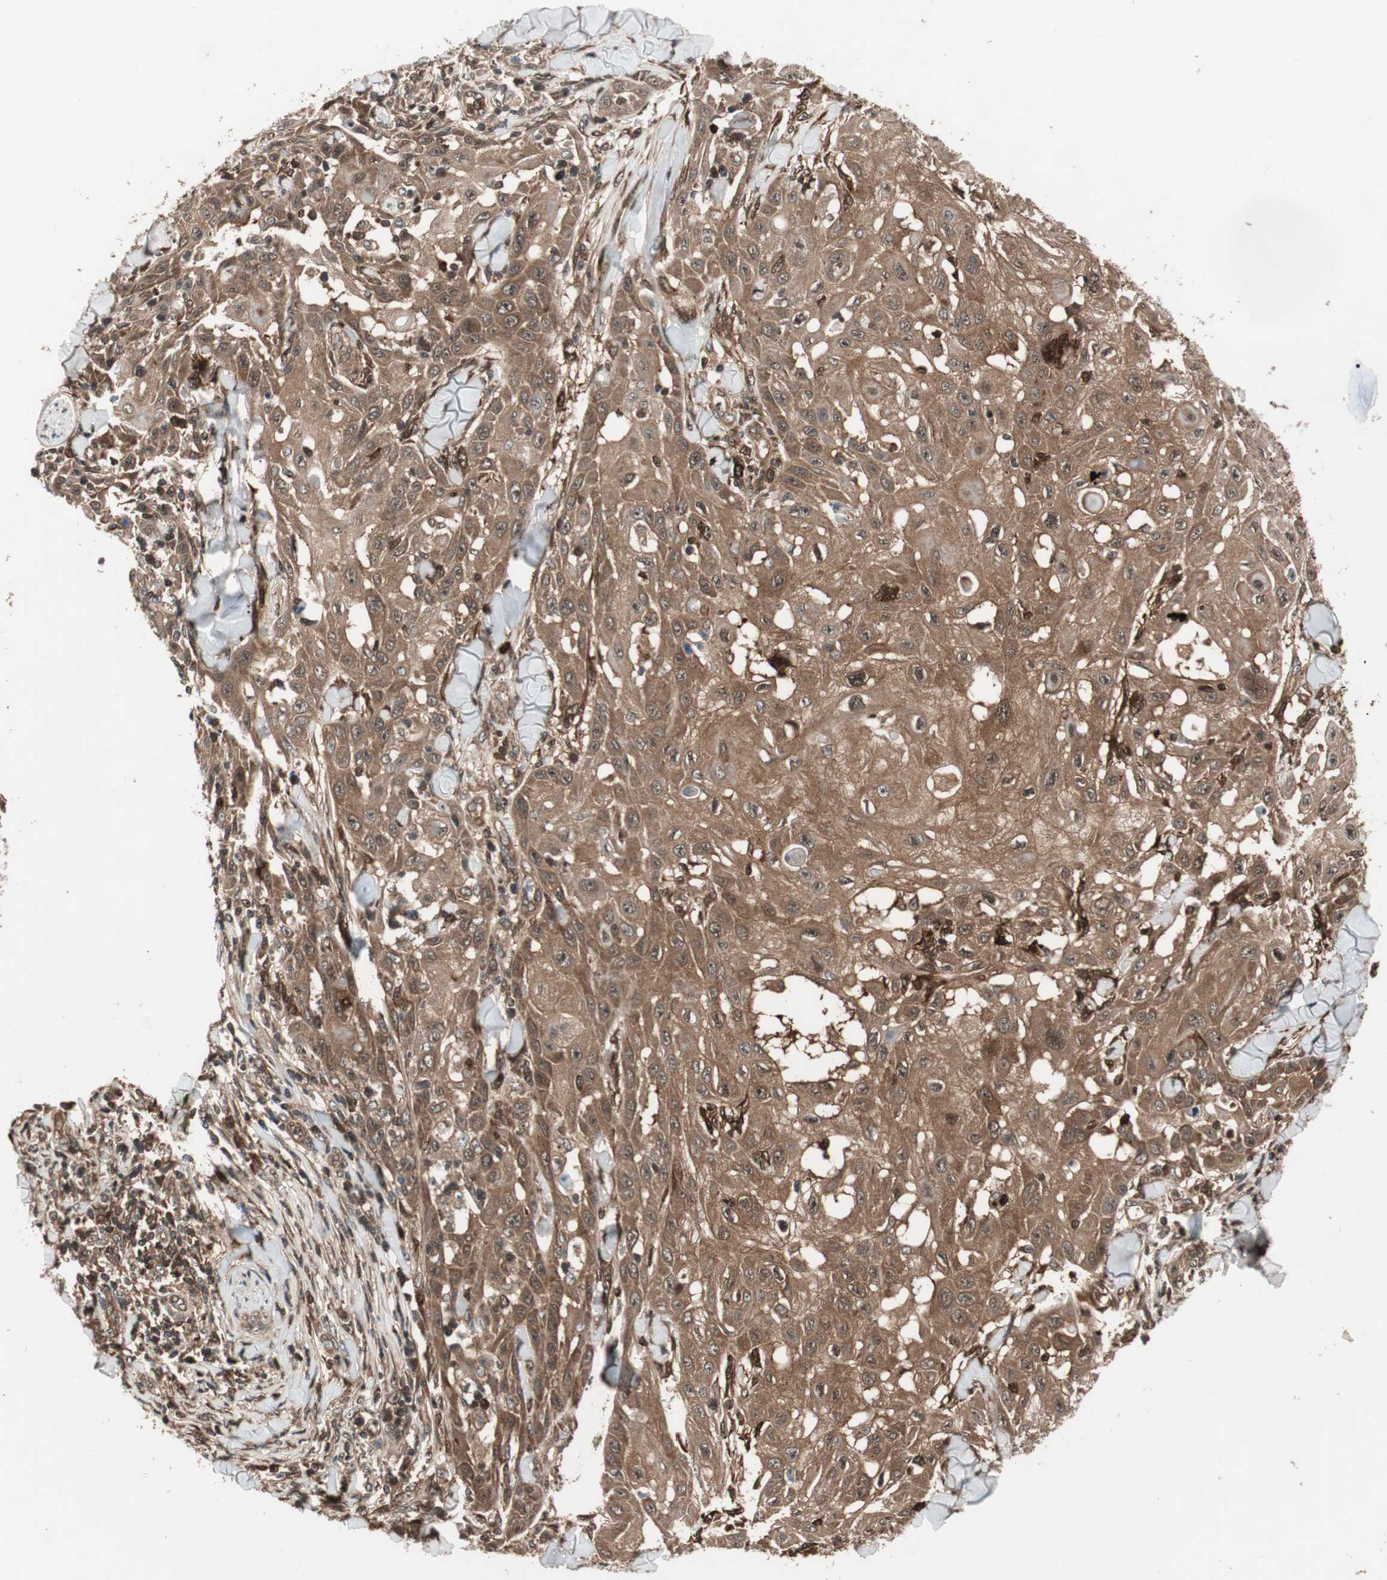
{"staining": {"intensity": "moderate", "quantity": ">75%", "location": "cytoplasmic/membranous"}, "tissue": "skin cancer", "cell_type": "Tumor cells", "image_type": "cancer", "snomed": [{"axis": "morphology", "description": "Squamous cell carcinoma, NOS"}, {"axis": "topography", "description": "Skin"}], "caption": "Moderate cytoplasmic/membranous staining is appreciated in approximately >75% of tumor cells in skin cancer (squamous cell carcinoma). The protein of interest is shown in brown color, while the nuclei are stained blue.", "gene": "PRKG2", "patient": {"sex": "male", "age": 24}}